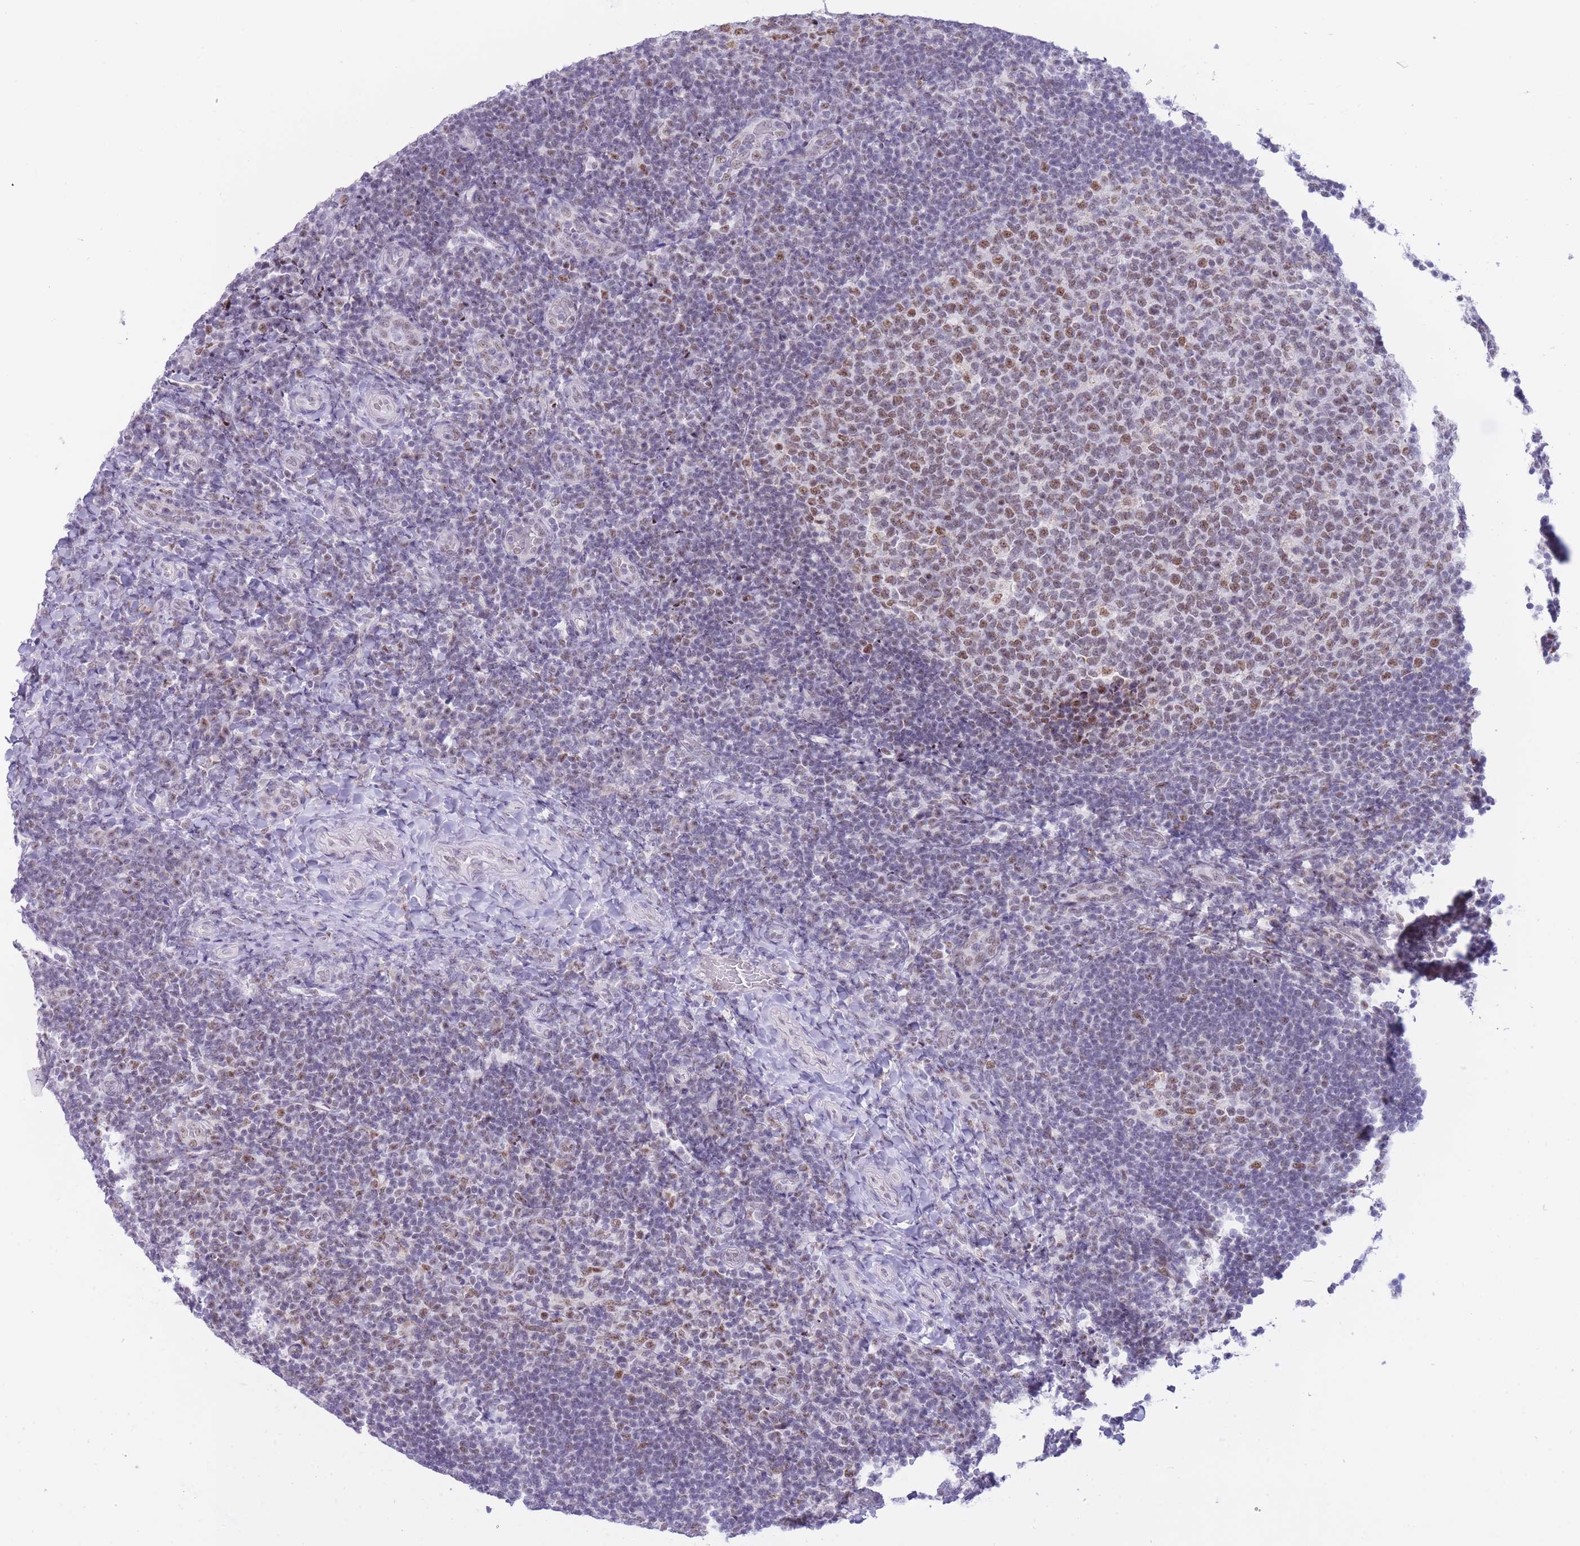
{"staining": {"intensity": "moderate", "quantity": "25%-75%", "location": "nuclear"}, "tissue": "tonsil", "cell_type": "Germinal center cells", "image_type": "normal", "snomed": [{"axis": "morphology", "description": "Normal tissue, NOS"}, {"axis": "topography", "description": "Tonsil"}], "caption": "Immunohistochemical staining of normal human tonsil displays moderate nuclear protein positivity in about 25%-75% of germinal center cells.", "gene": "CYP2B6", "patient": {"sex": "female", "age": 10}}